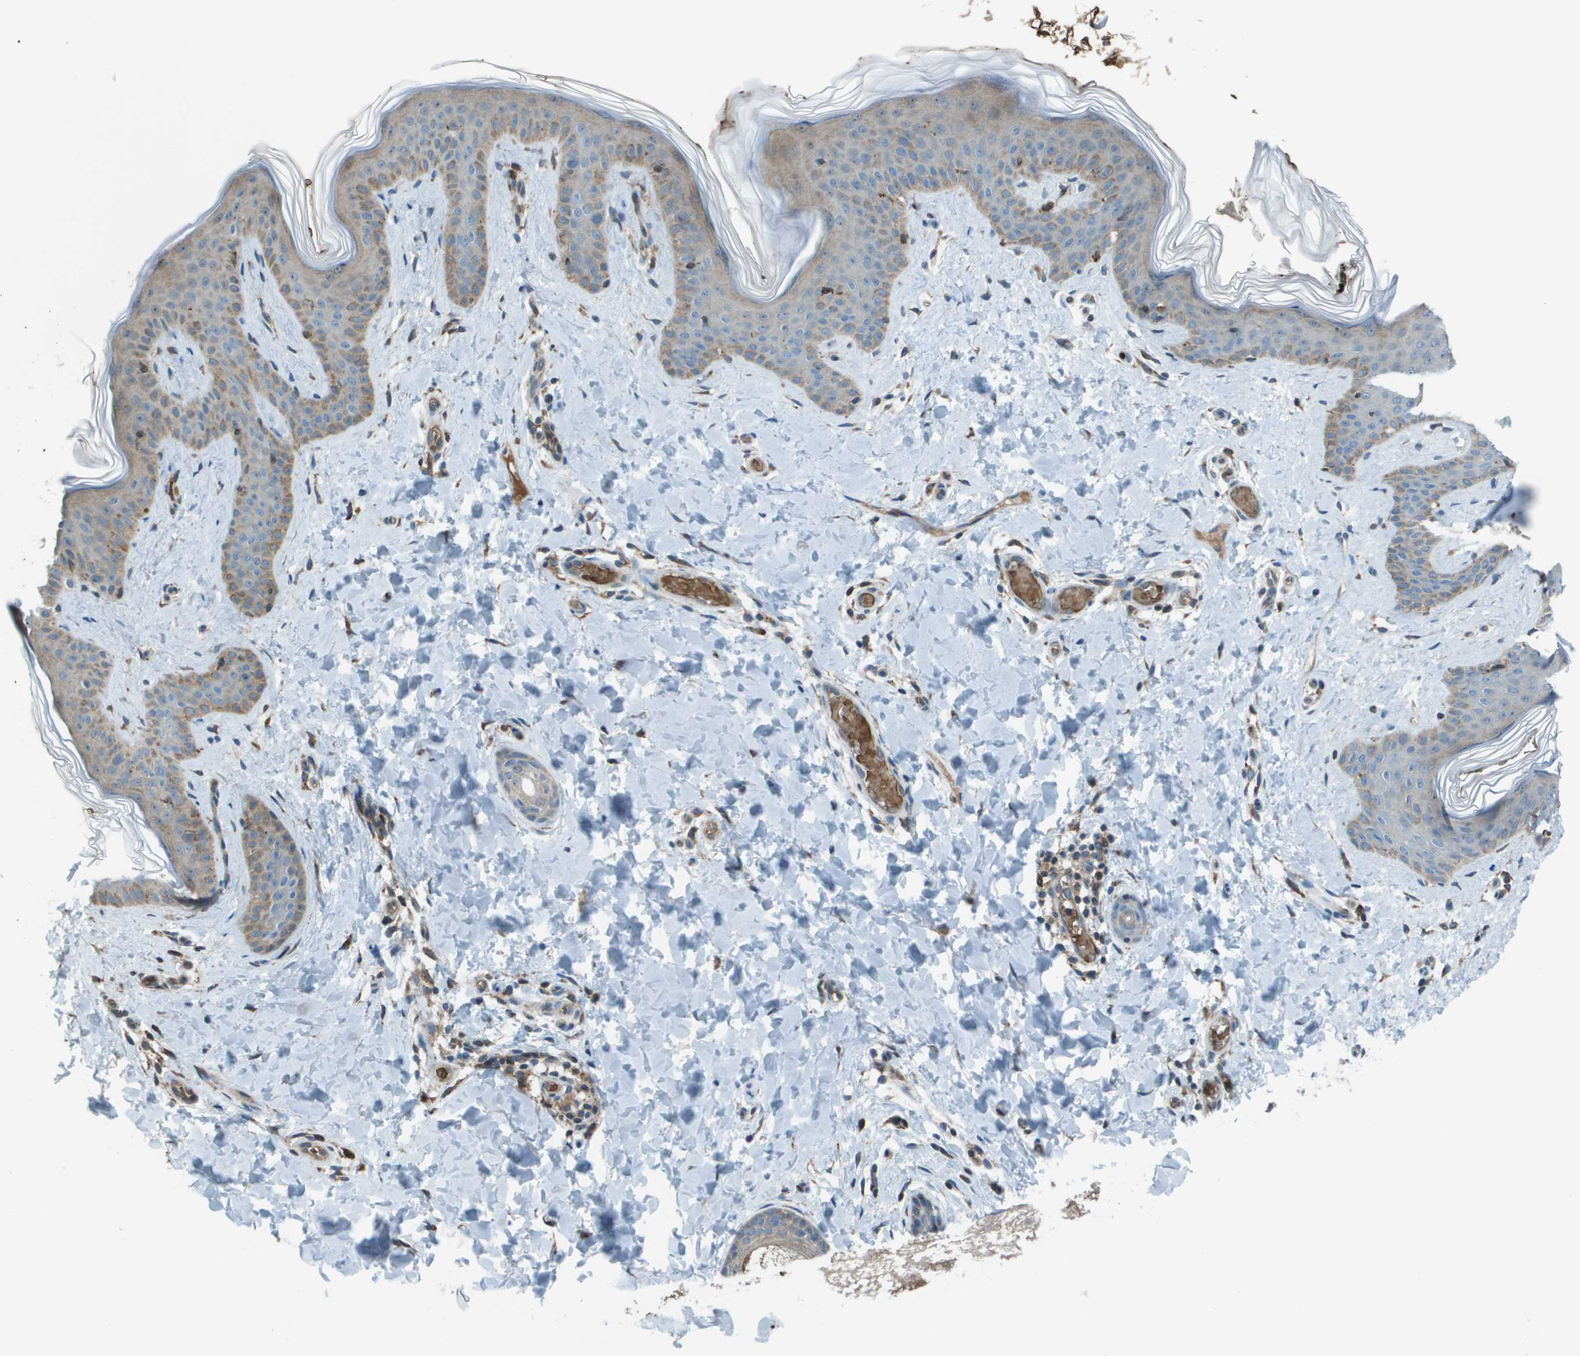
{"staining": {"intensity": "moderate", "quantity": "25%-75%", "location": "cytoplasmic/membranous"}, "tissue": "skin", "cell_type": "Fibroblasts", "image_type": "normal", "snomed": [{"axis": "morphology", "description": "Normal tissue, NOS"}, {"axis": "topography", "description": "Skin"}], "caption": "Moderate cytoplasmic/membranous expression is identified in approximately 25%-75% of fibroblasts in normal skin. Nuclei are stained in blue.", "gene": "UTS2", "patient": {"sex": "female", "age": 17}}